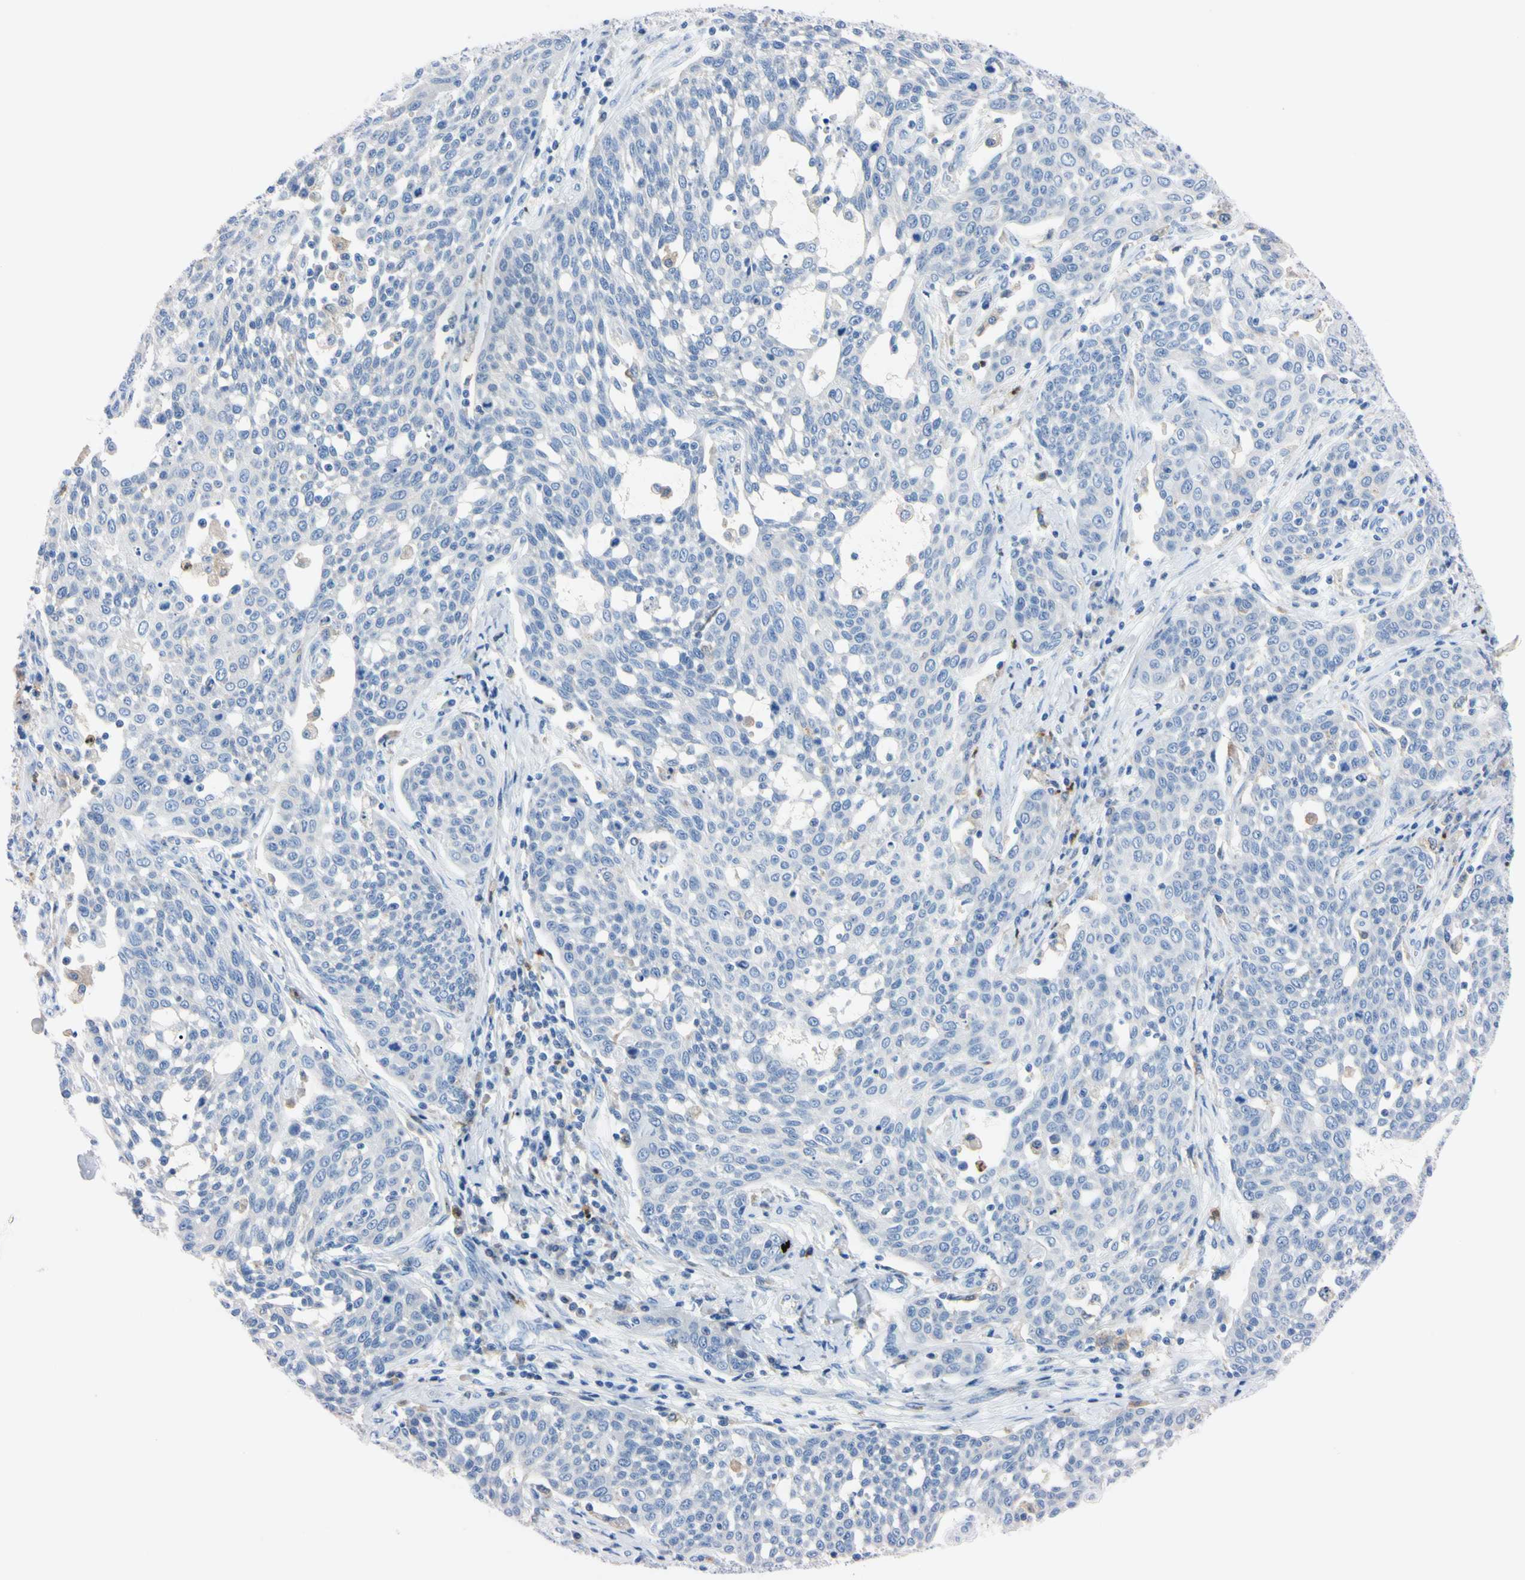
{"staining": {"intensity": "negative", "quantity": "none", "location": "none"}, "tissue": "cervical cancer", "cell_type": "Tumor cells", "image_type": "cancer", "snomed": [{"axis": "morphology", "description": "Squamous cell carcinoma, NOS"}, {"axis": "topography", "description": "Cervix"}], "caption": "IHC histopathology image of squamous cell carcinoma (cervical) stained for a protein (brown), which displays no staining in tumor cells.", "gene": "NCF4", "patient": {"sex": "female", "age": 34}}